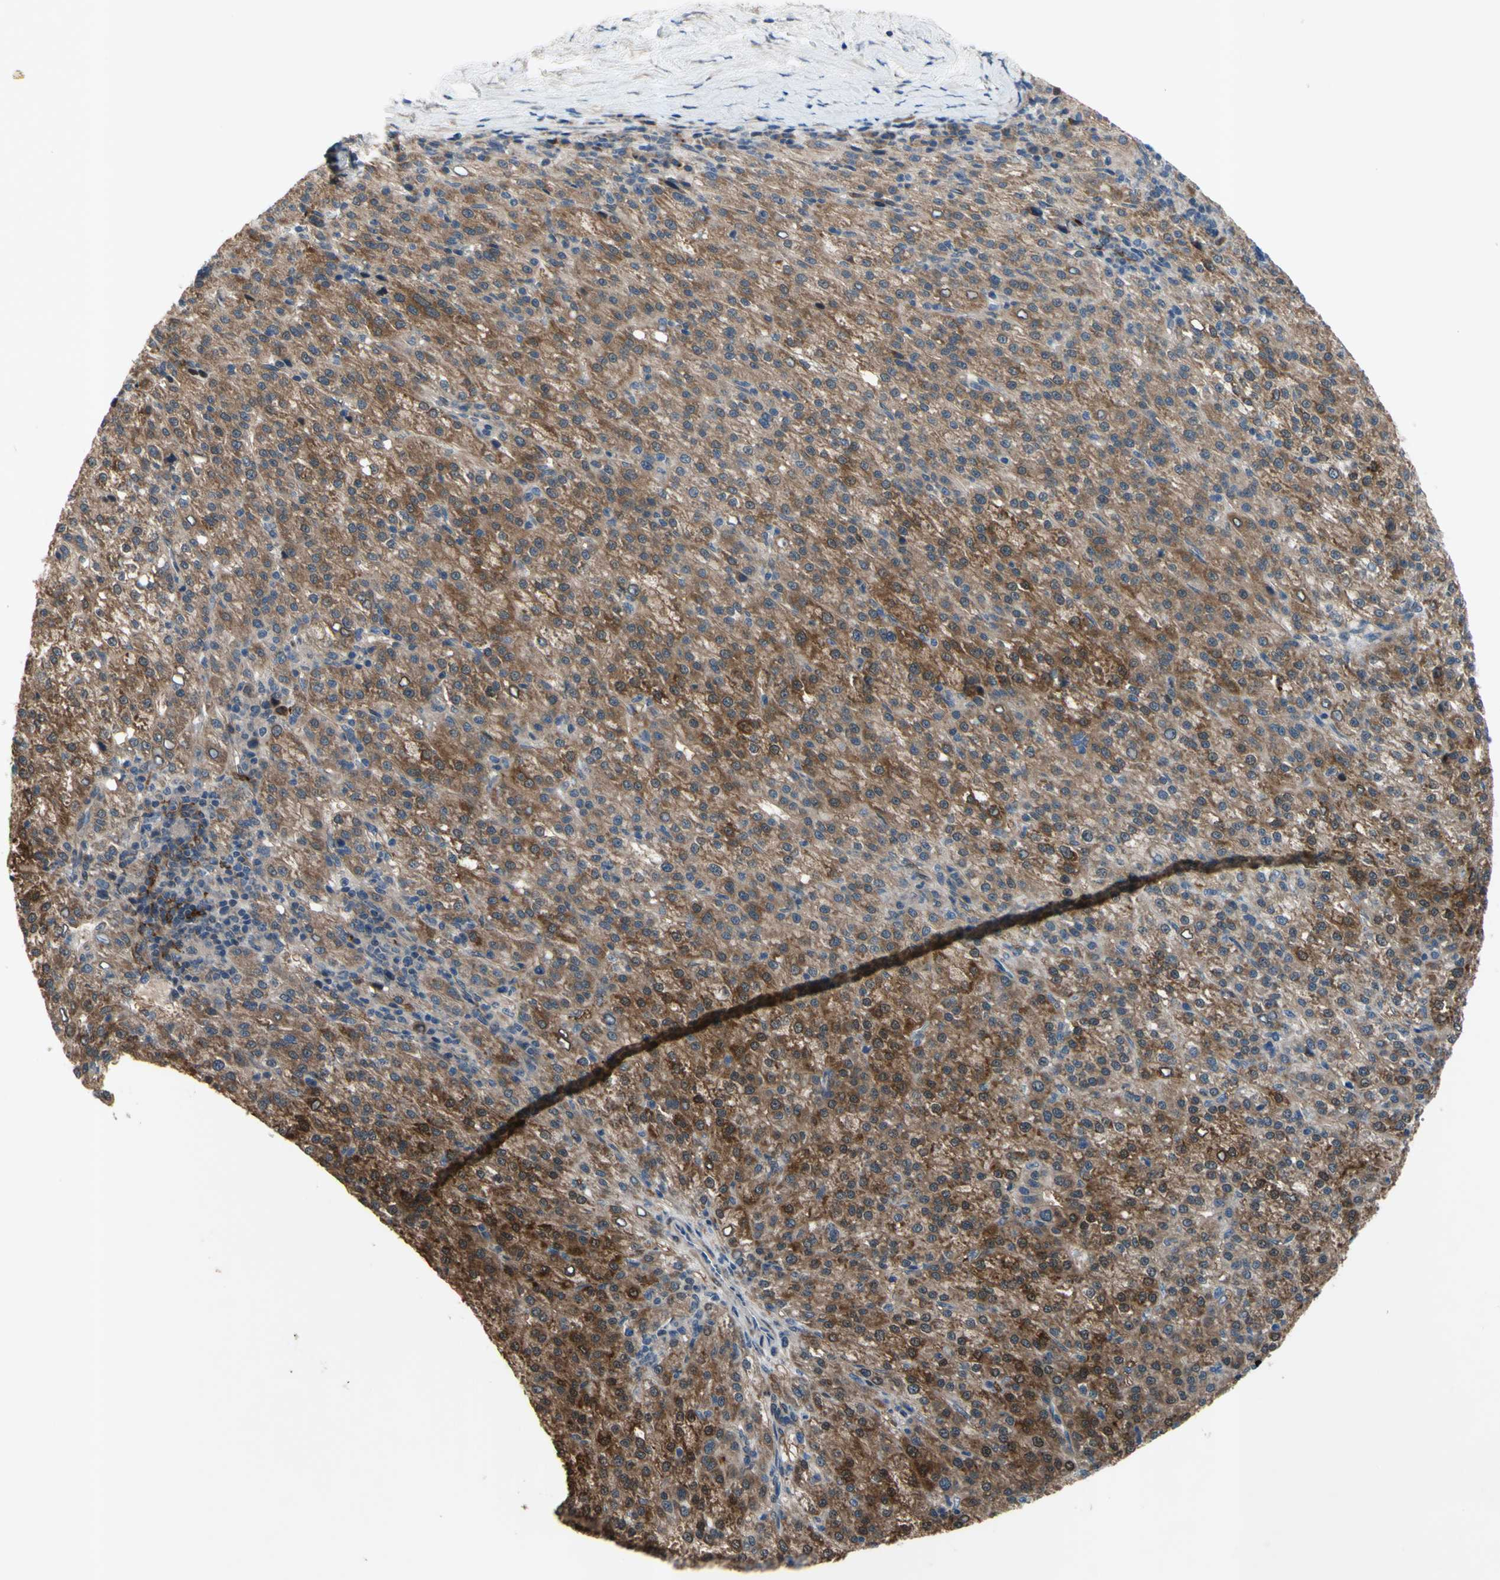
{"staining": {"intensity": "moderate", "quantity": ">75%", "location": "cytoplasmic/membranous"}, "tissue": "liver cancer", "cell_type": "Tumor cells", "image_type": "cancer", "snomed": [{"axis": "morphology", "description": "Carcinoma, Hepatocellular, NOS"}, {"axis": "topography", "description": "Liver"}], "caption": "Immunohistochemistry image of human hepatocellular carcinoma (liver) stained for a protein (brown), which exhibits medium levels of moderate cytoplasmic/membranous positivity in approximately >75% of tumor cells.", "gene": "SVIL", "patient": {"sex": "female", "age": 58}}